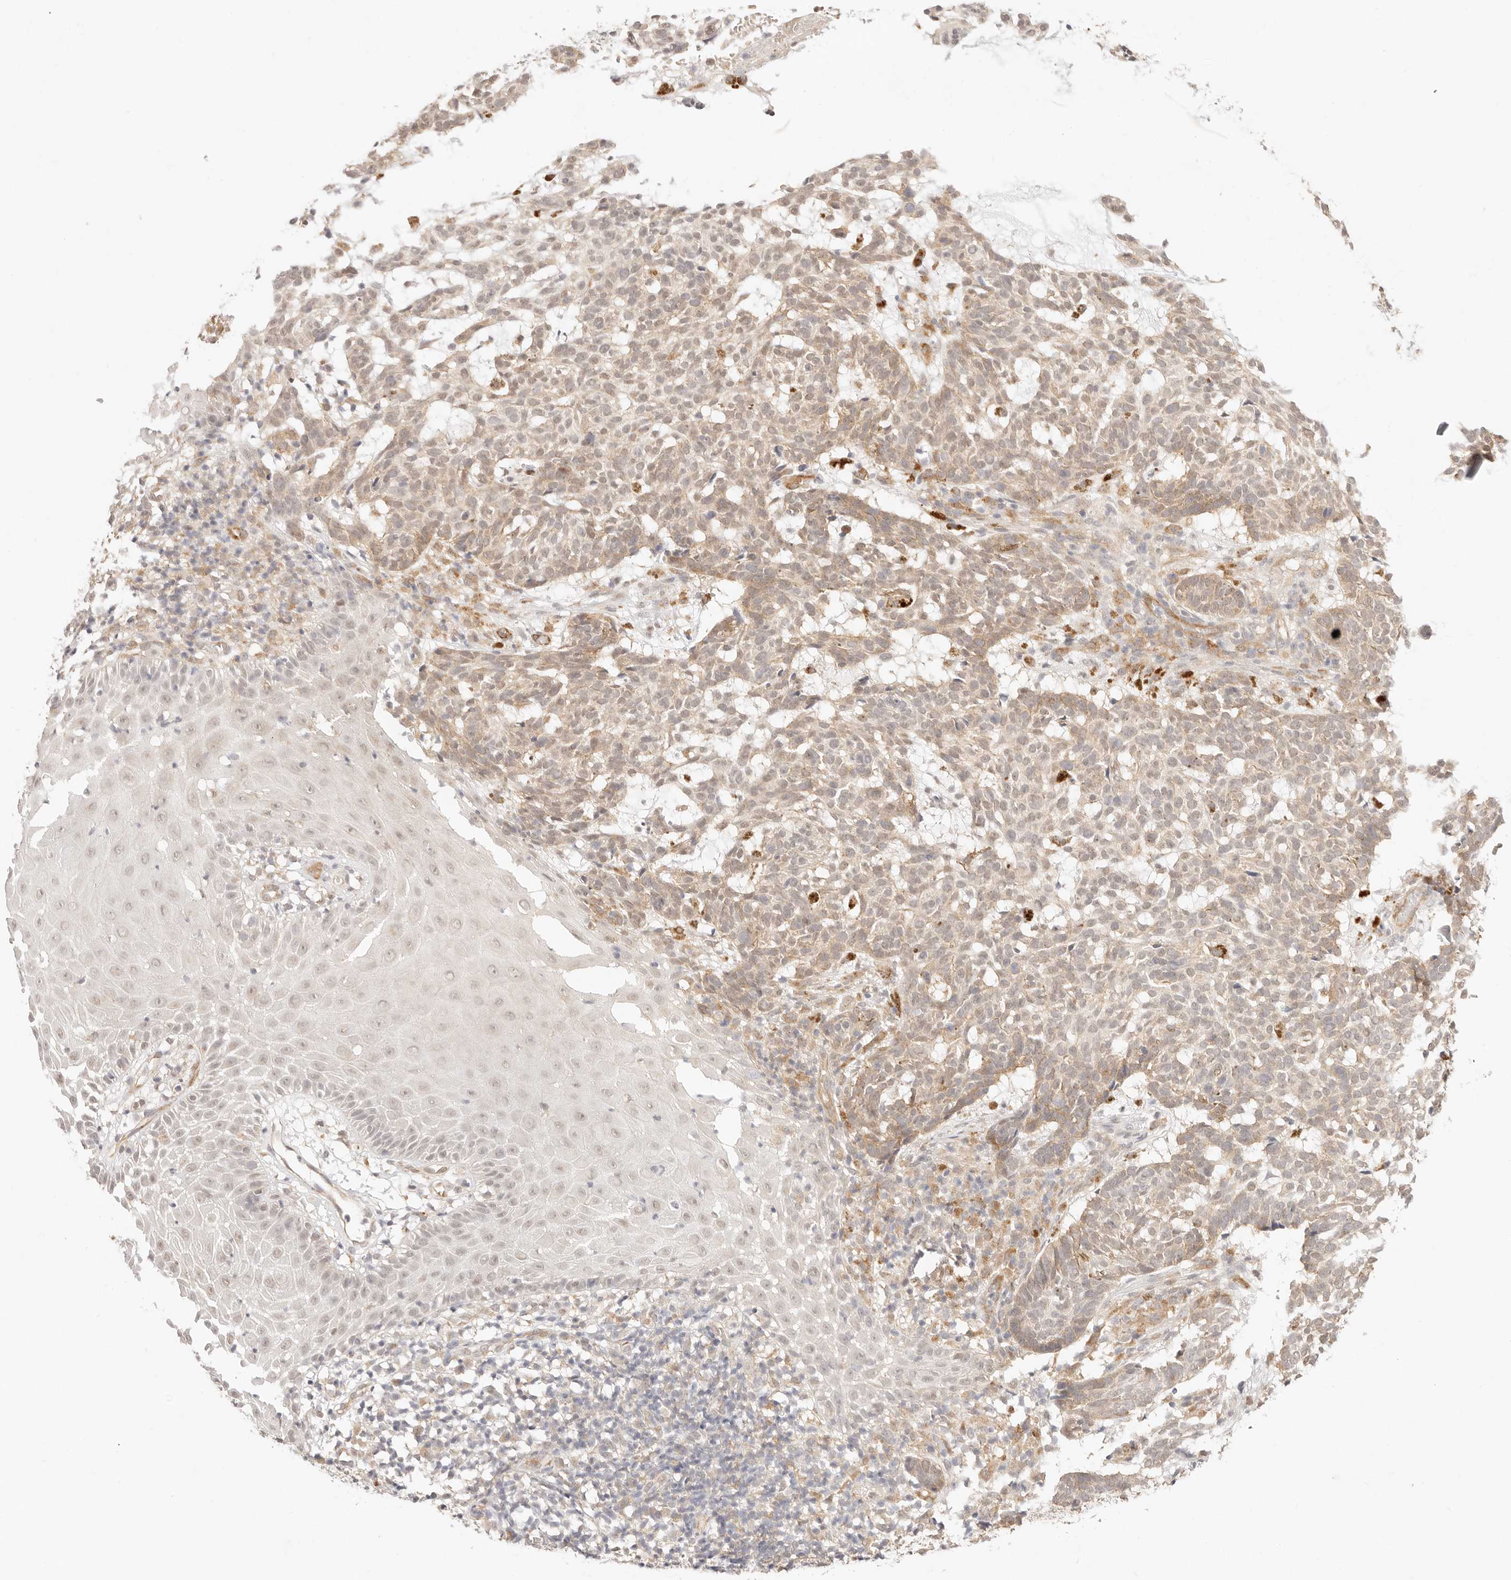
{"staining": {"intensity": "weak", "quantity": "25%-75%", "location": "cytoplasmic/membranous"}, "tissue": "skin cancer", "cell_type": "Tumor cells", "image_type": "cancer", "snomed": [{"axis": "morphology", "description": "Basal cell carcinoma"}, {"axis": "topography", "description": "Skin"}], "caption": "Weak cytoplasmic/membranous staining is present in about 25%-75% of tumor cells in basal cell carcinoma (skin). The protein of interest is stained brown, and the nuclei are stained in blue (DAB (3,3'-diaminobenzidine) IHC with brightfield microscopy, high magnification).", "gene": "GPR156", "patient": {"sex": "male", "age": 85}}